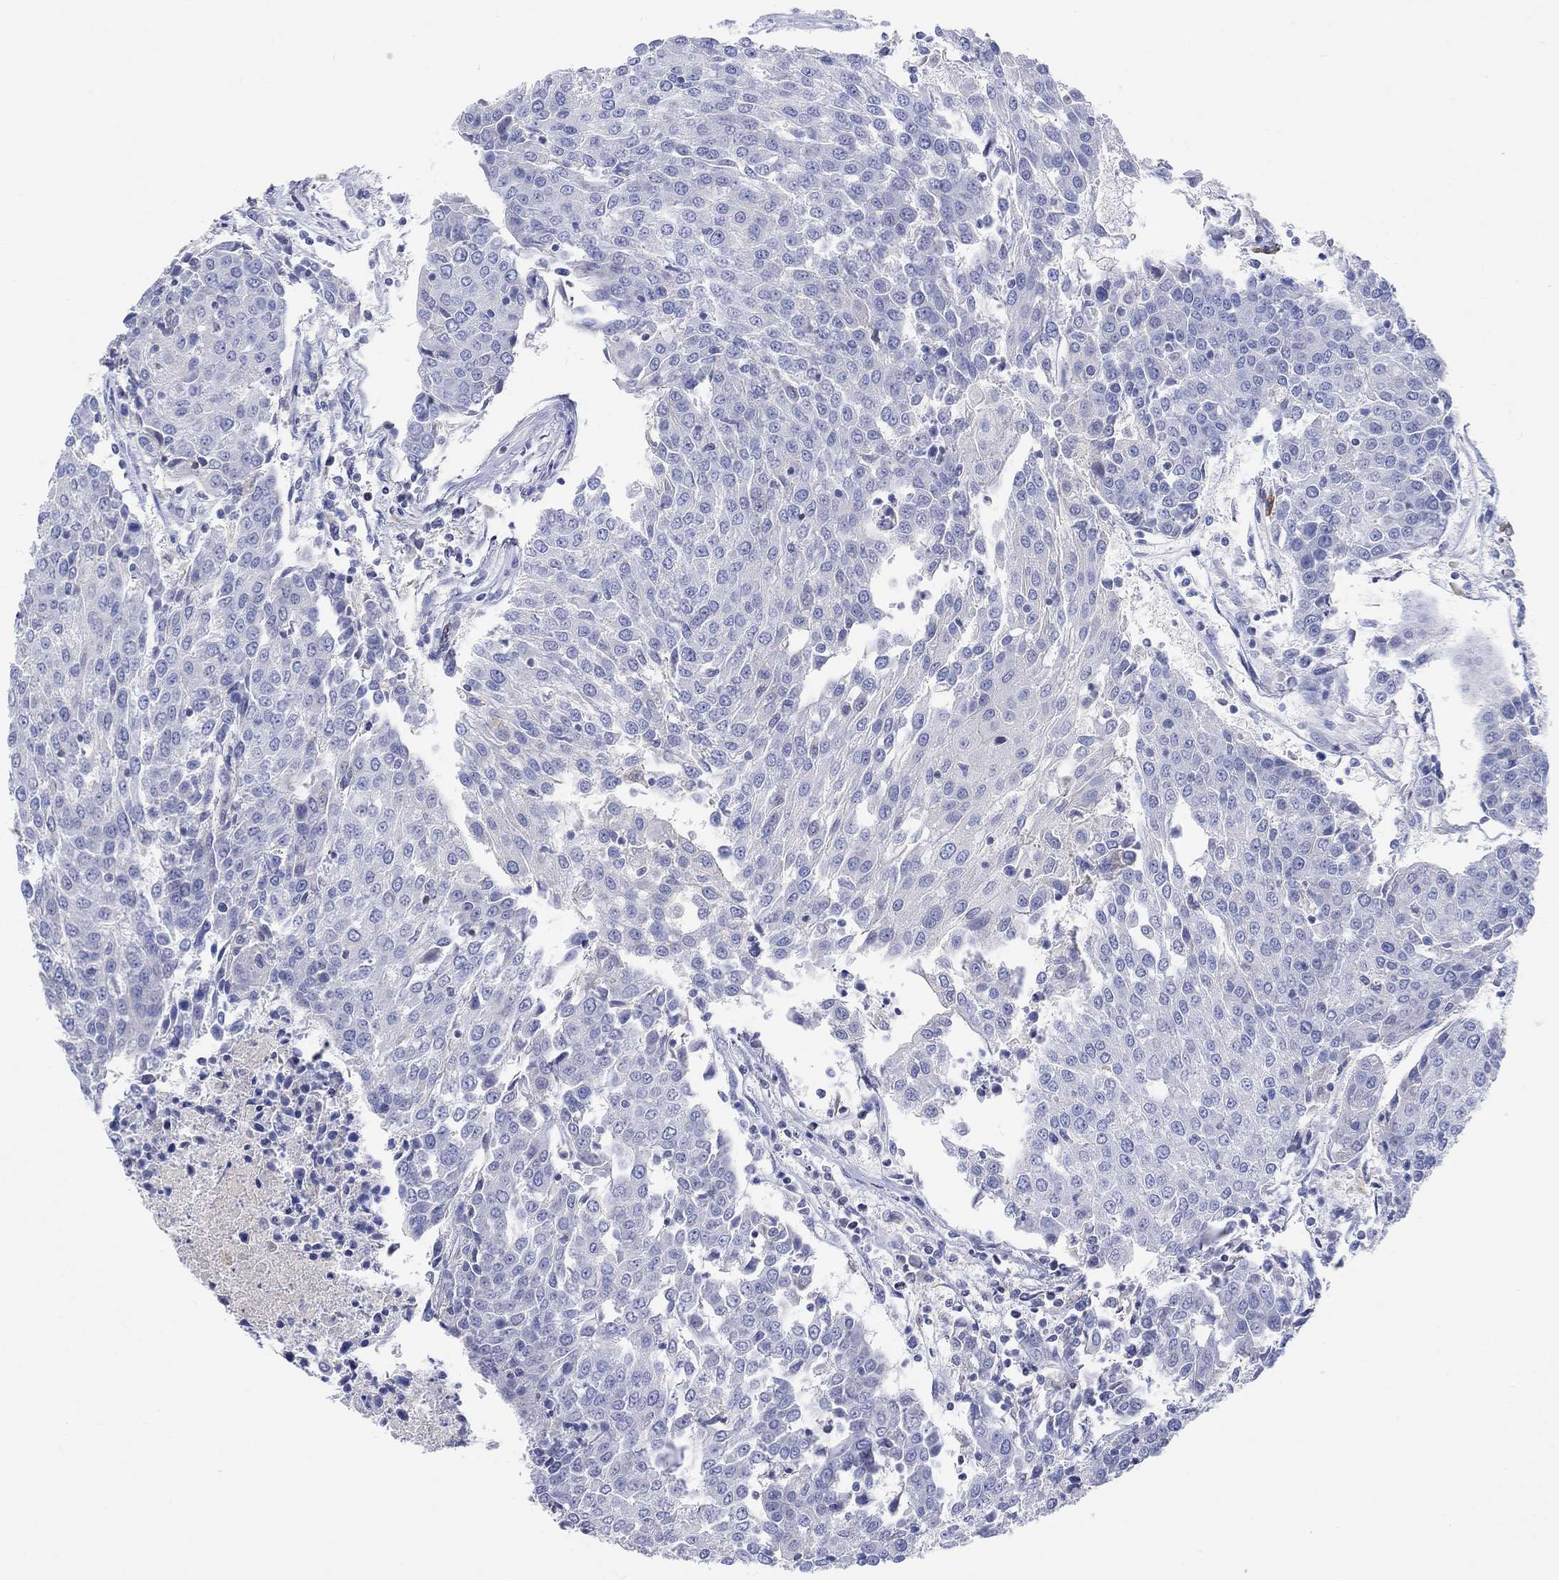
{"staining": {"intensity": "negative", "quantity": "none", "location": "none"}, "tissue": "urothelial cancer", "cell_type": "Tumor cells", "image_type": "cancer", "snomed": [{"axis": "morphology", "description": "Urothelial carcinoma, High grade"}, {"axis": "topography", "description": "Urinary bladder"}], "caption": "This is an immunohistochemistry (IHC) photomicrograph of human urothelial cancer. There is no expression in tumor cells.", "gene": "GCM1", "patient": {"sex": "female", "age": 85}}